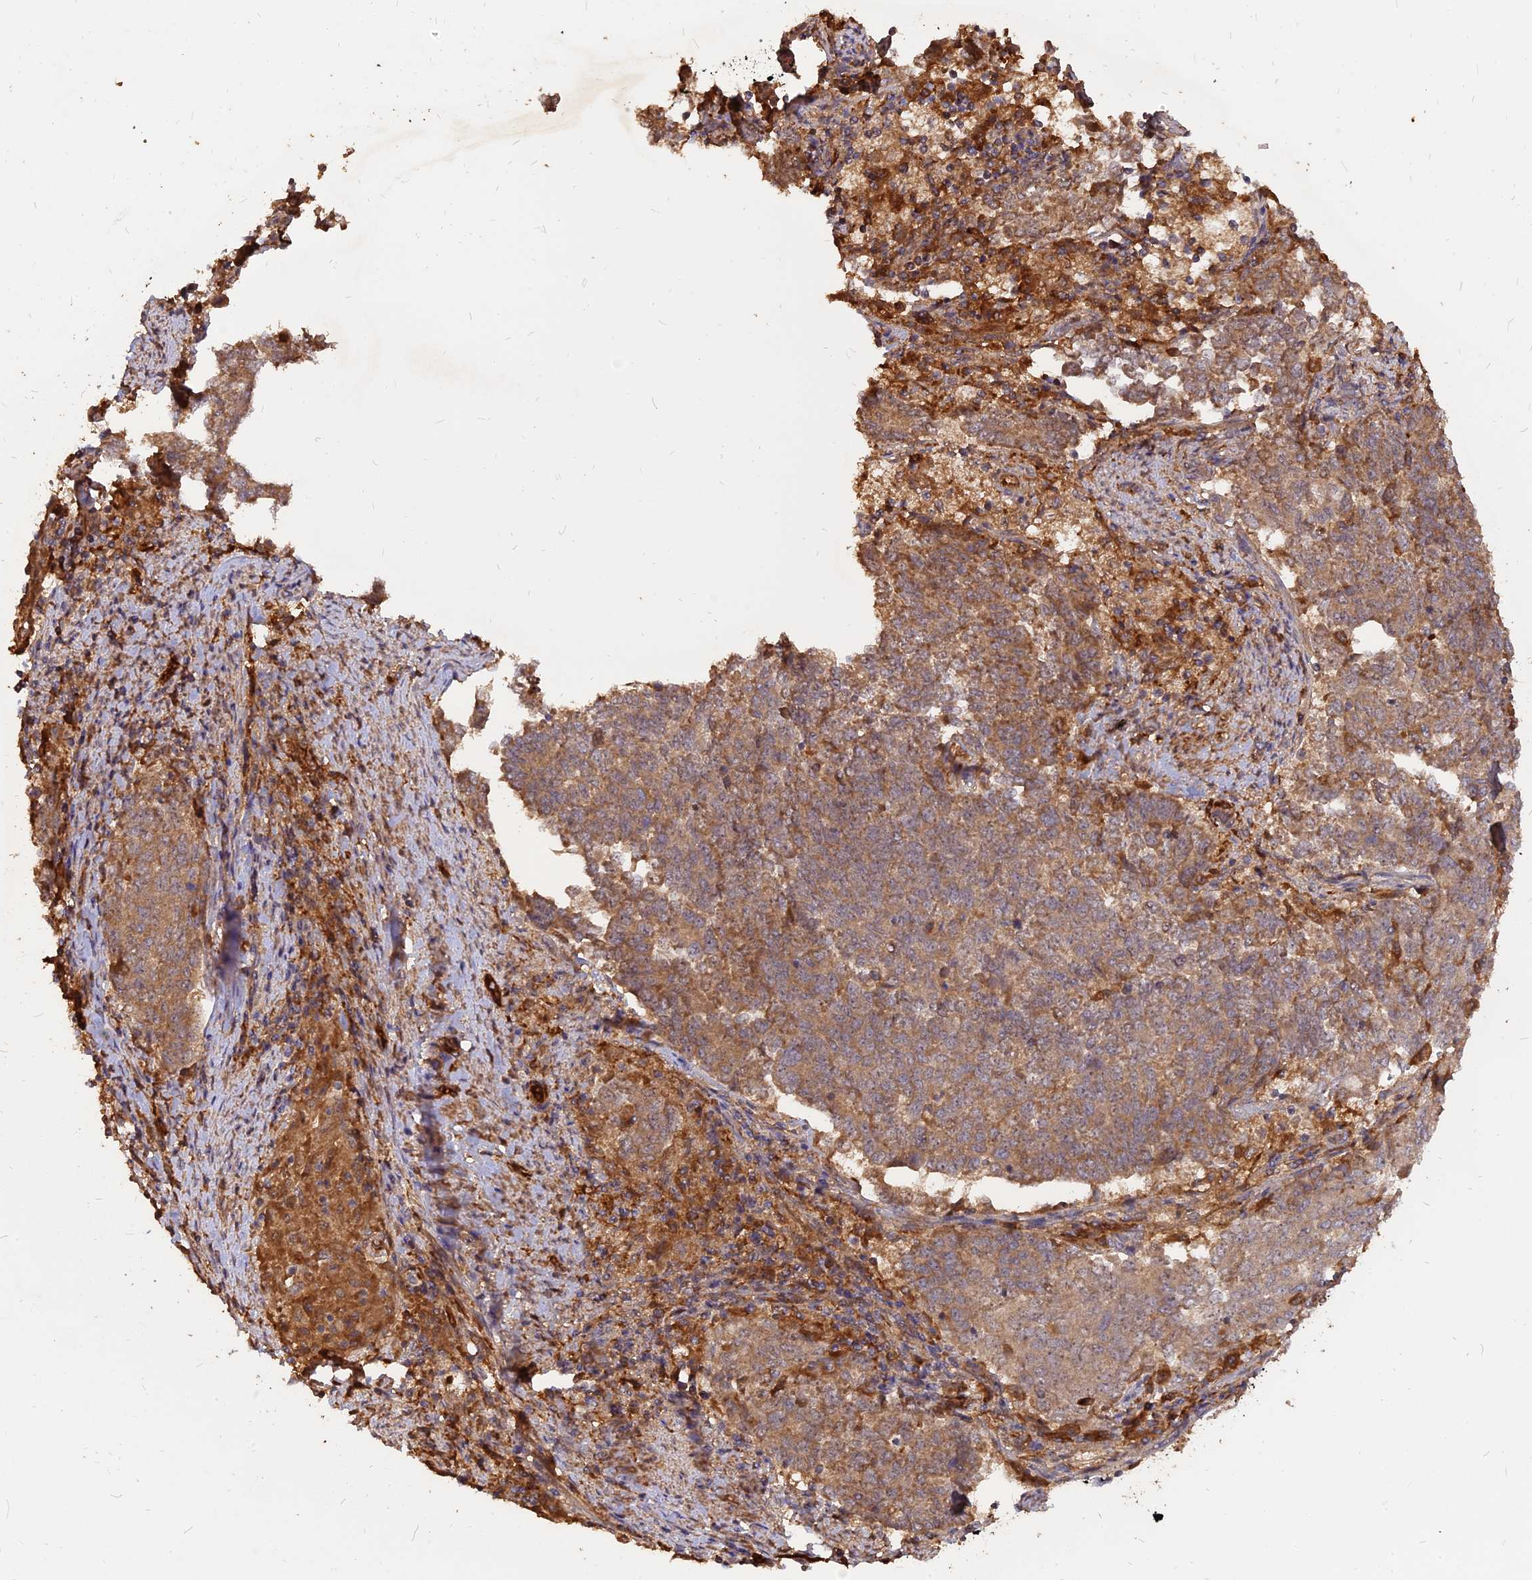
{"staining": {"intensity": "moderate", "quantity": ">75%", "location": "cytoplasmic/membranous"}, "tissue": "endometrial cancer", "cell_type": "Tumor cells", "image_type": "cancer", "snomed": [{"axis": "morphology", "description": "Adenocarcinoma, NOS"}, {"axis": "topography", "description": "Endometrium"}], "caption": "Tumor cells display medium levels of moderate cytoplasmic/membranous expression in approximately >75% of cells in adenocarcinoma (endometrial). (IHC, brightfield microscopy, high magnification).", "gene": "SAC3D1", "patient": {"sex": "female", "age": 80}}